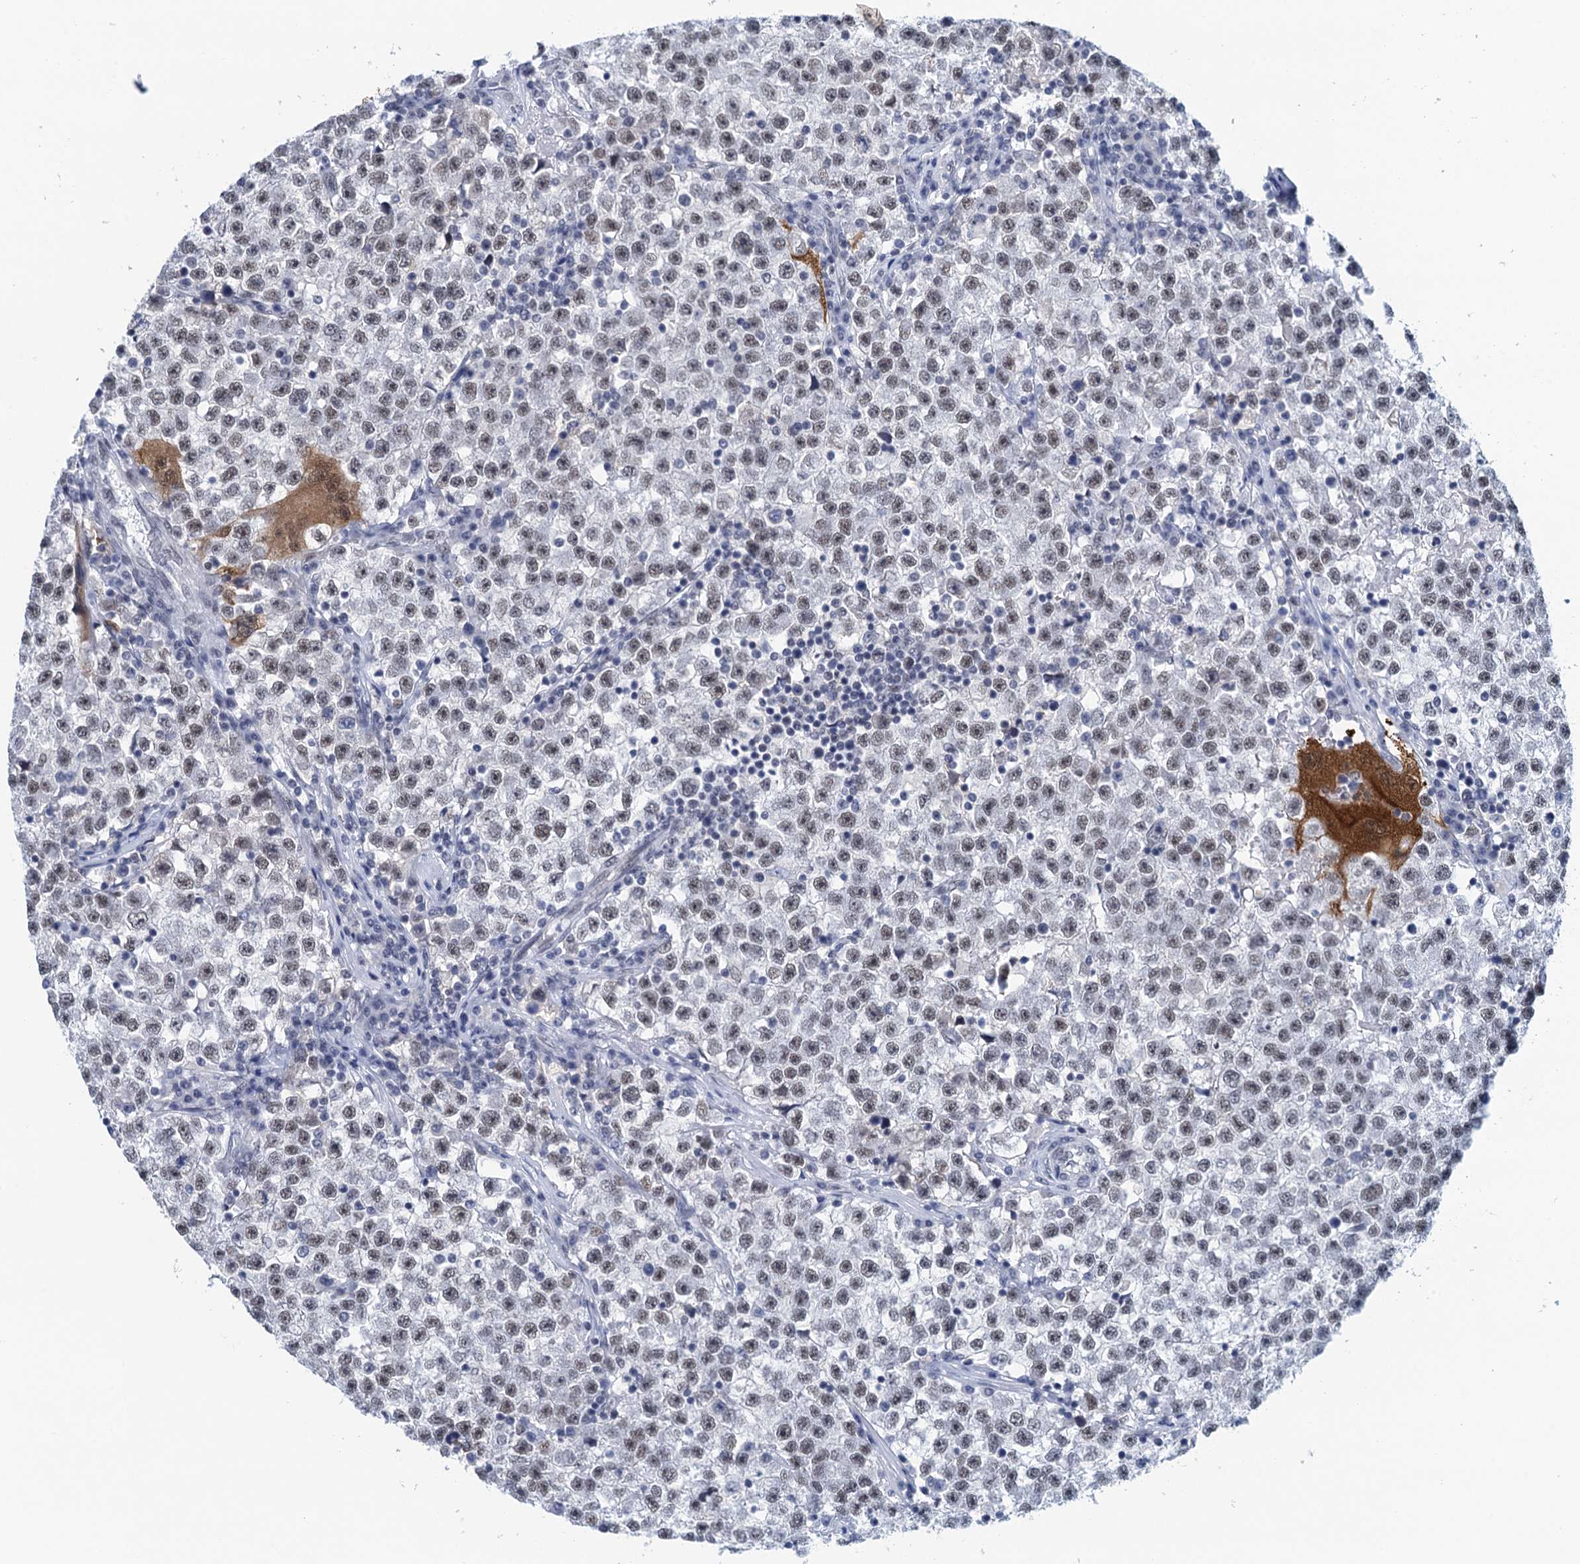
{"staining": {"intensity": "weak", "quantity": ">75%", "location": "nuclear"}, "tissue": "testis cancer", "cell_type": "Tumor cells", "image_type": "cancer", "snomed": [{"axis": "morphology", "description": "Seminoma, NOS"}, {"axis": "topography", "description": "Testis"}], "caption": "Immunohistochemistry (IHC) histopathology image of human testis cancer stained for a protein (brown), which reveals low levels of weak nuclear staining in about >75% of tumor cells.", "gene": "EPS8L1", "patient": {"sex": "male", "age": 22}}